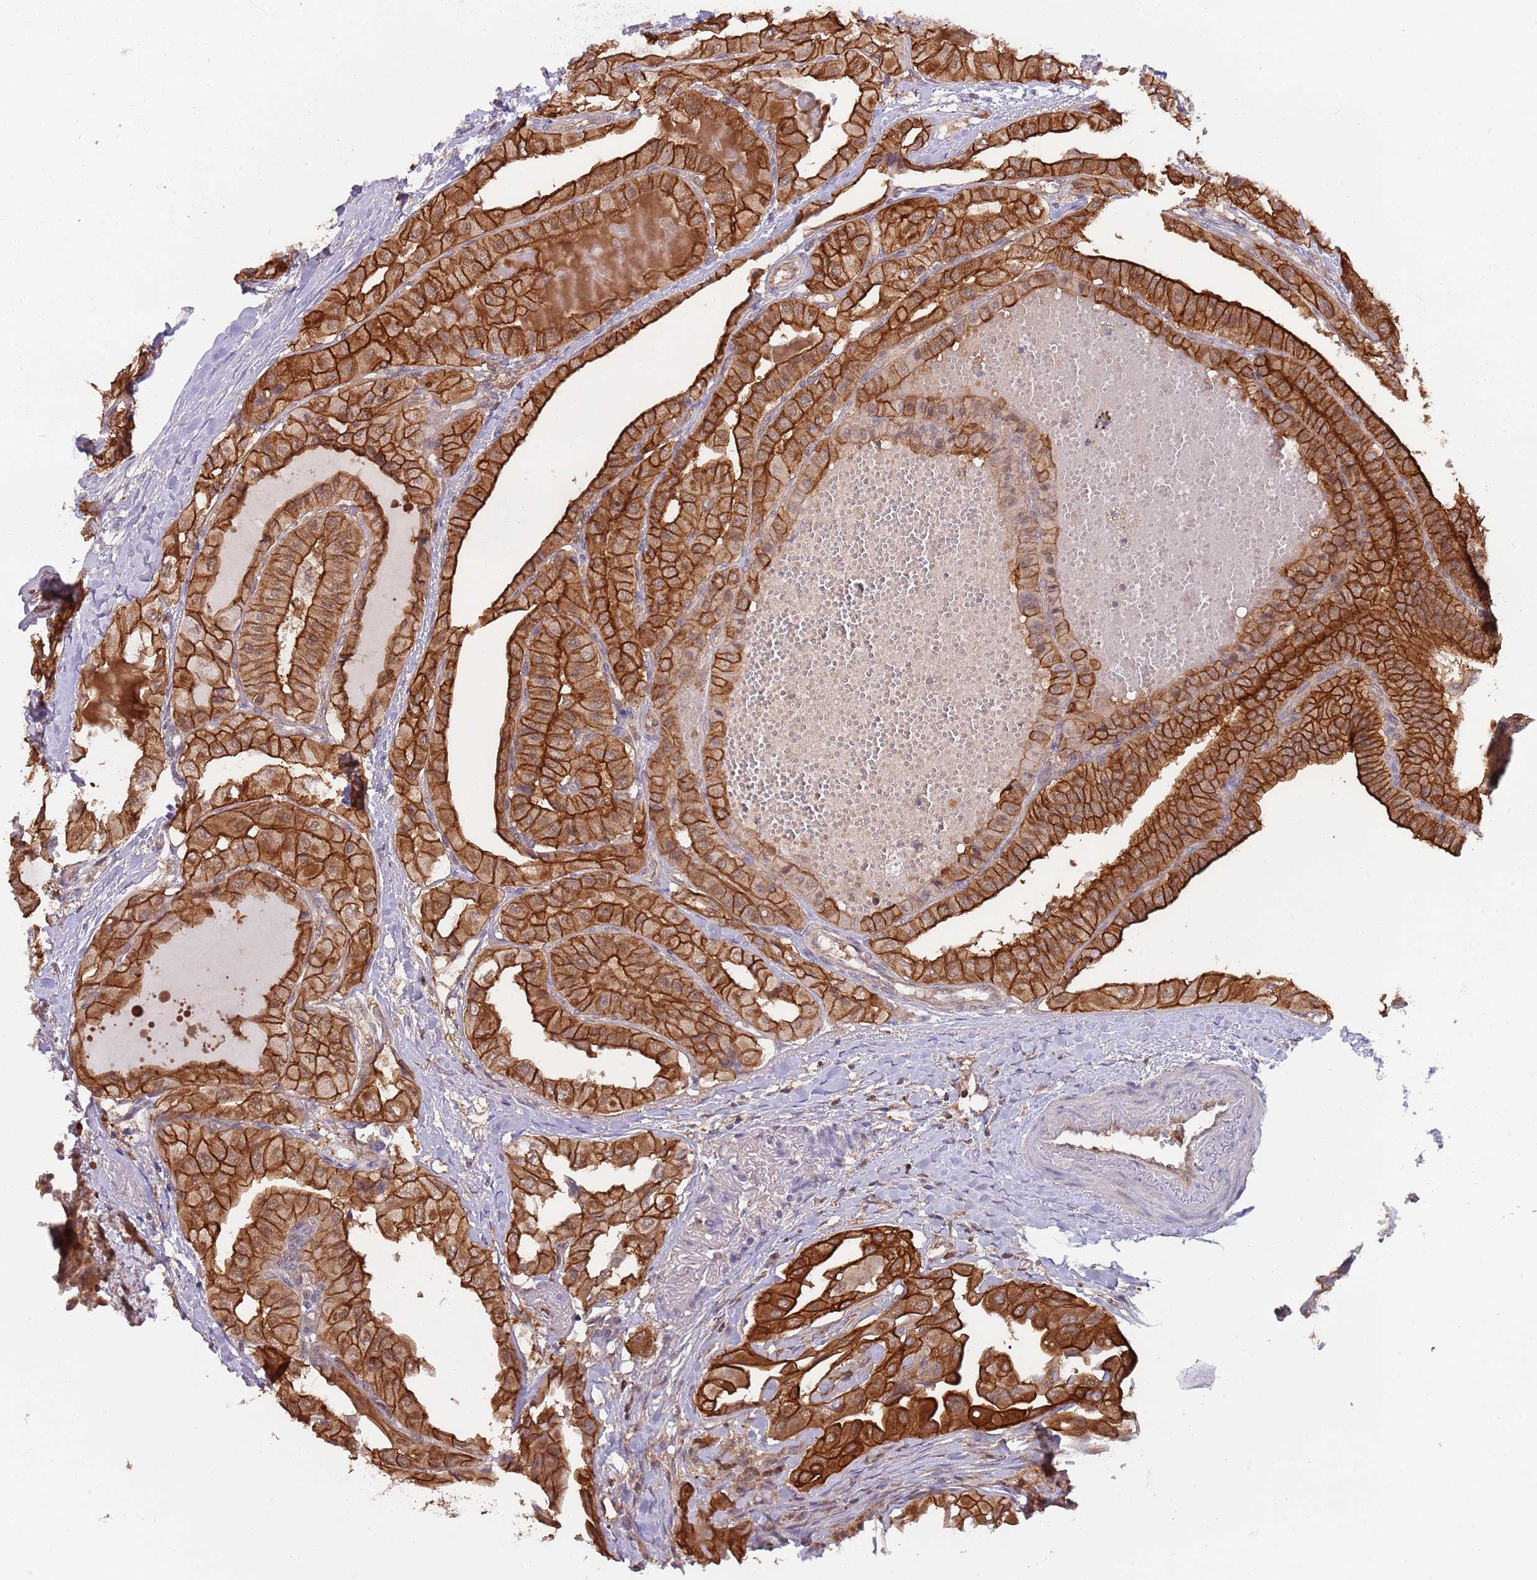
{"staining": {"intensity": "strong", "quantity": ">75%", "location": "cytoplasmic/membranous"}, "tissue": "thyroid cancer", "cell_type": "Tumor cells", "image_type": "cancer", "snomed": [{"axis": "morphology", "description": "Papillary adenocarcinoma, NOS"}, {"axis": "topography", "description": "Thyroid gland"}], "caption": "Protein expression by immunohistochemistry (IHC) shows strong cytoplasmic/membranous expression in about >75% of tumor cells in thyroid cancer (papillary adenocarcinoma).", "gene": "GSDMD", "patient": {"sex": "female", "age": 59}}